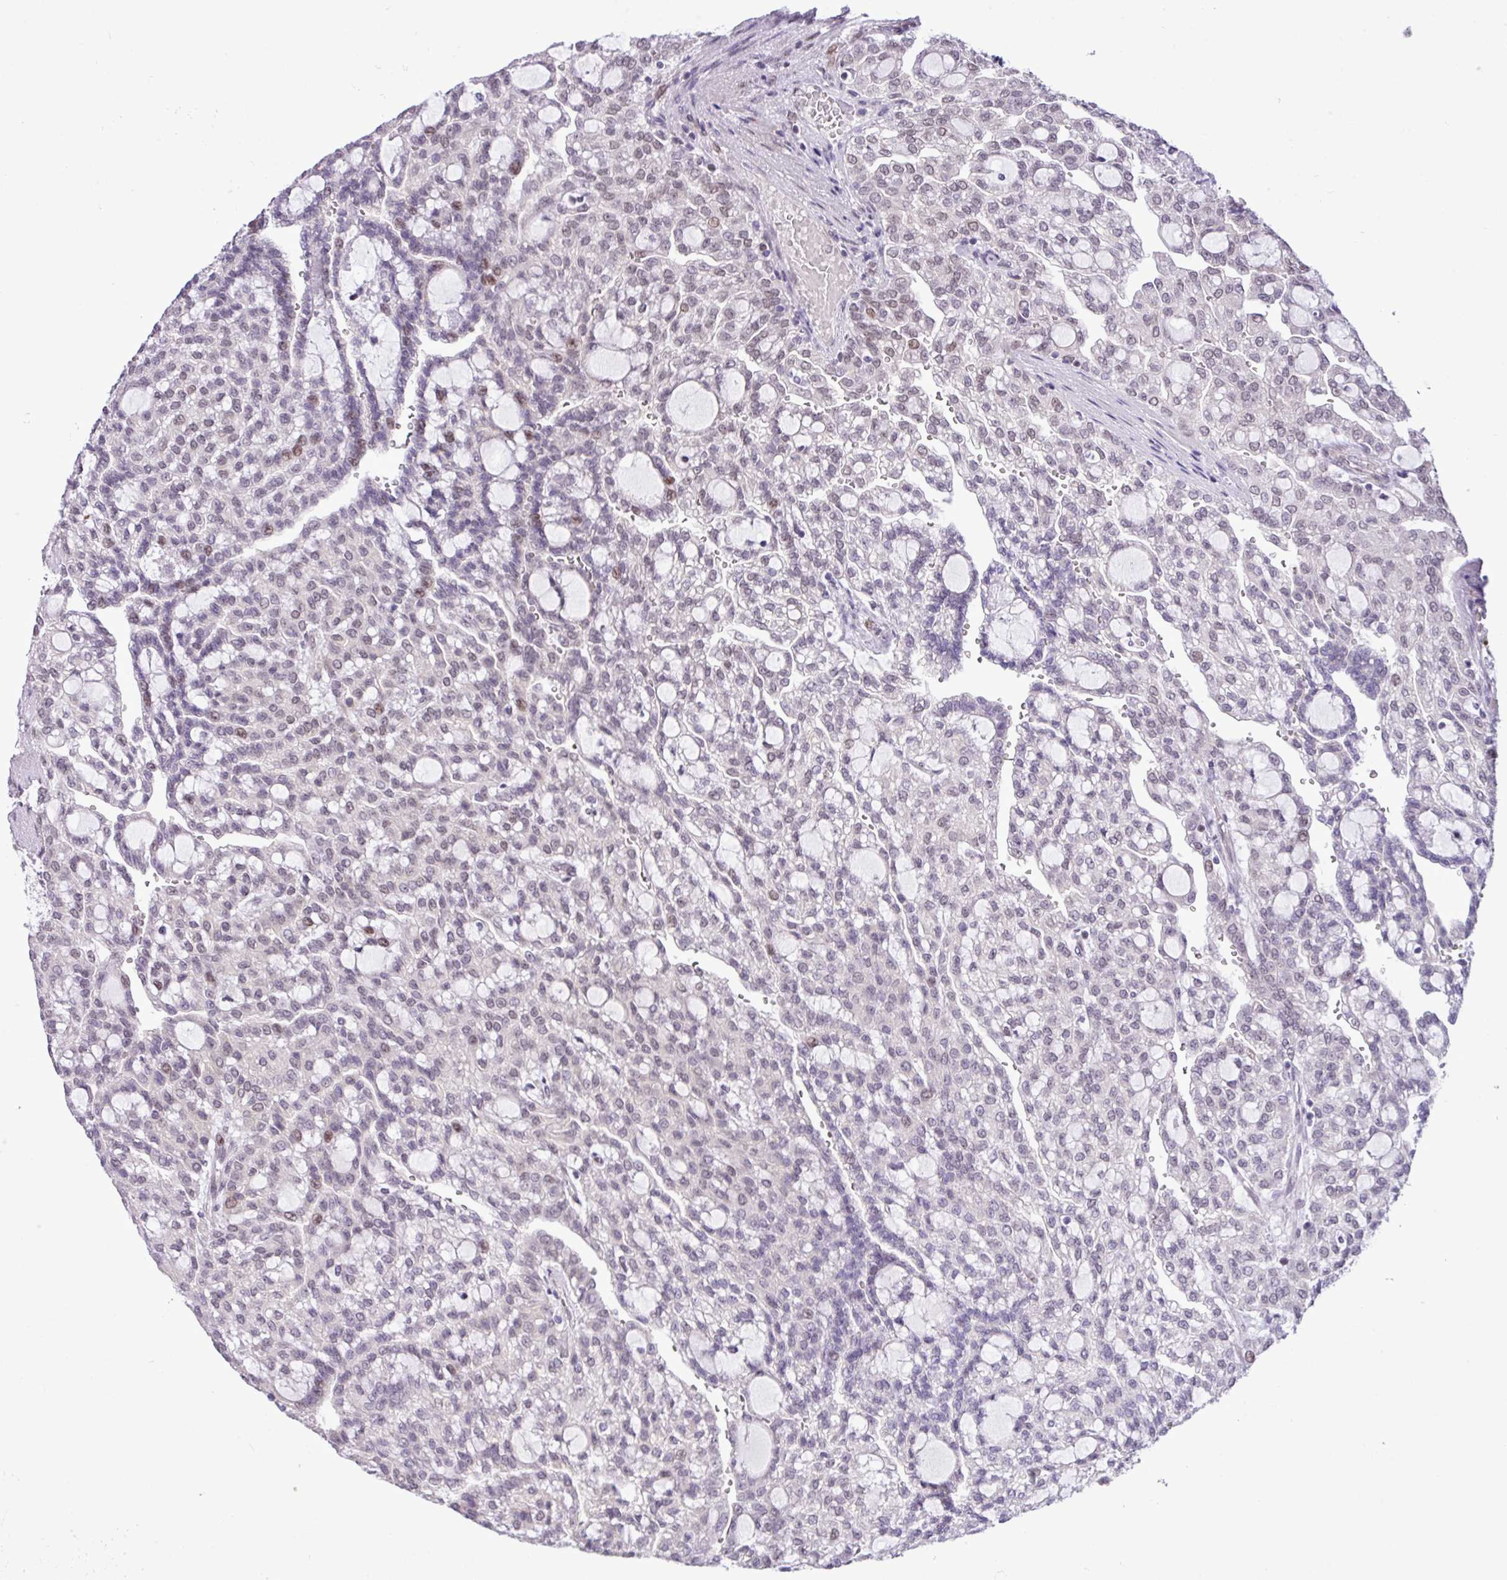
{"staining": {"intensity": "moderate", "quantity": "<25%", "location": "nuclear"}, "tissue": "renal cancer", "cell_type": "Tumor cells", "image_type": "cancer", "snomed": [{"axis": "morphology", "description": "Adenocarcinoma, NOS"}, {"axis": "topography", "description": "Kidney"}], "caption": "IHC image of human renal cancer (adenocarcinoma) stained for a protein (brown), which shows low levels of moderate nuclear positivity in about <25% of tumor cells.", "gene": "ZNF354A", "patient": {"sex": "male", "age": 63}}